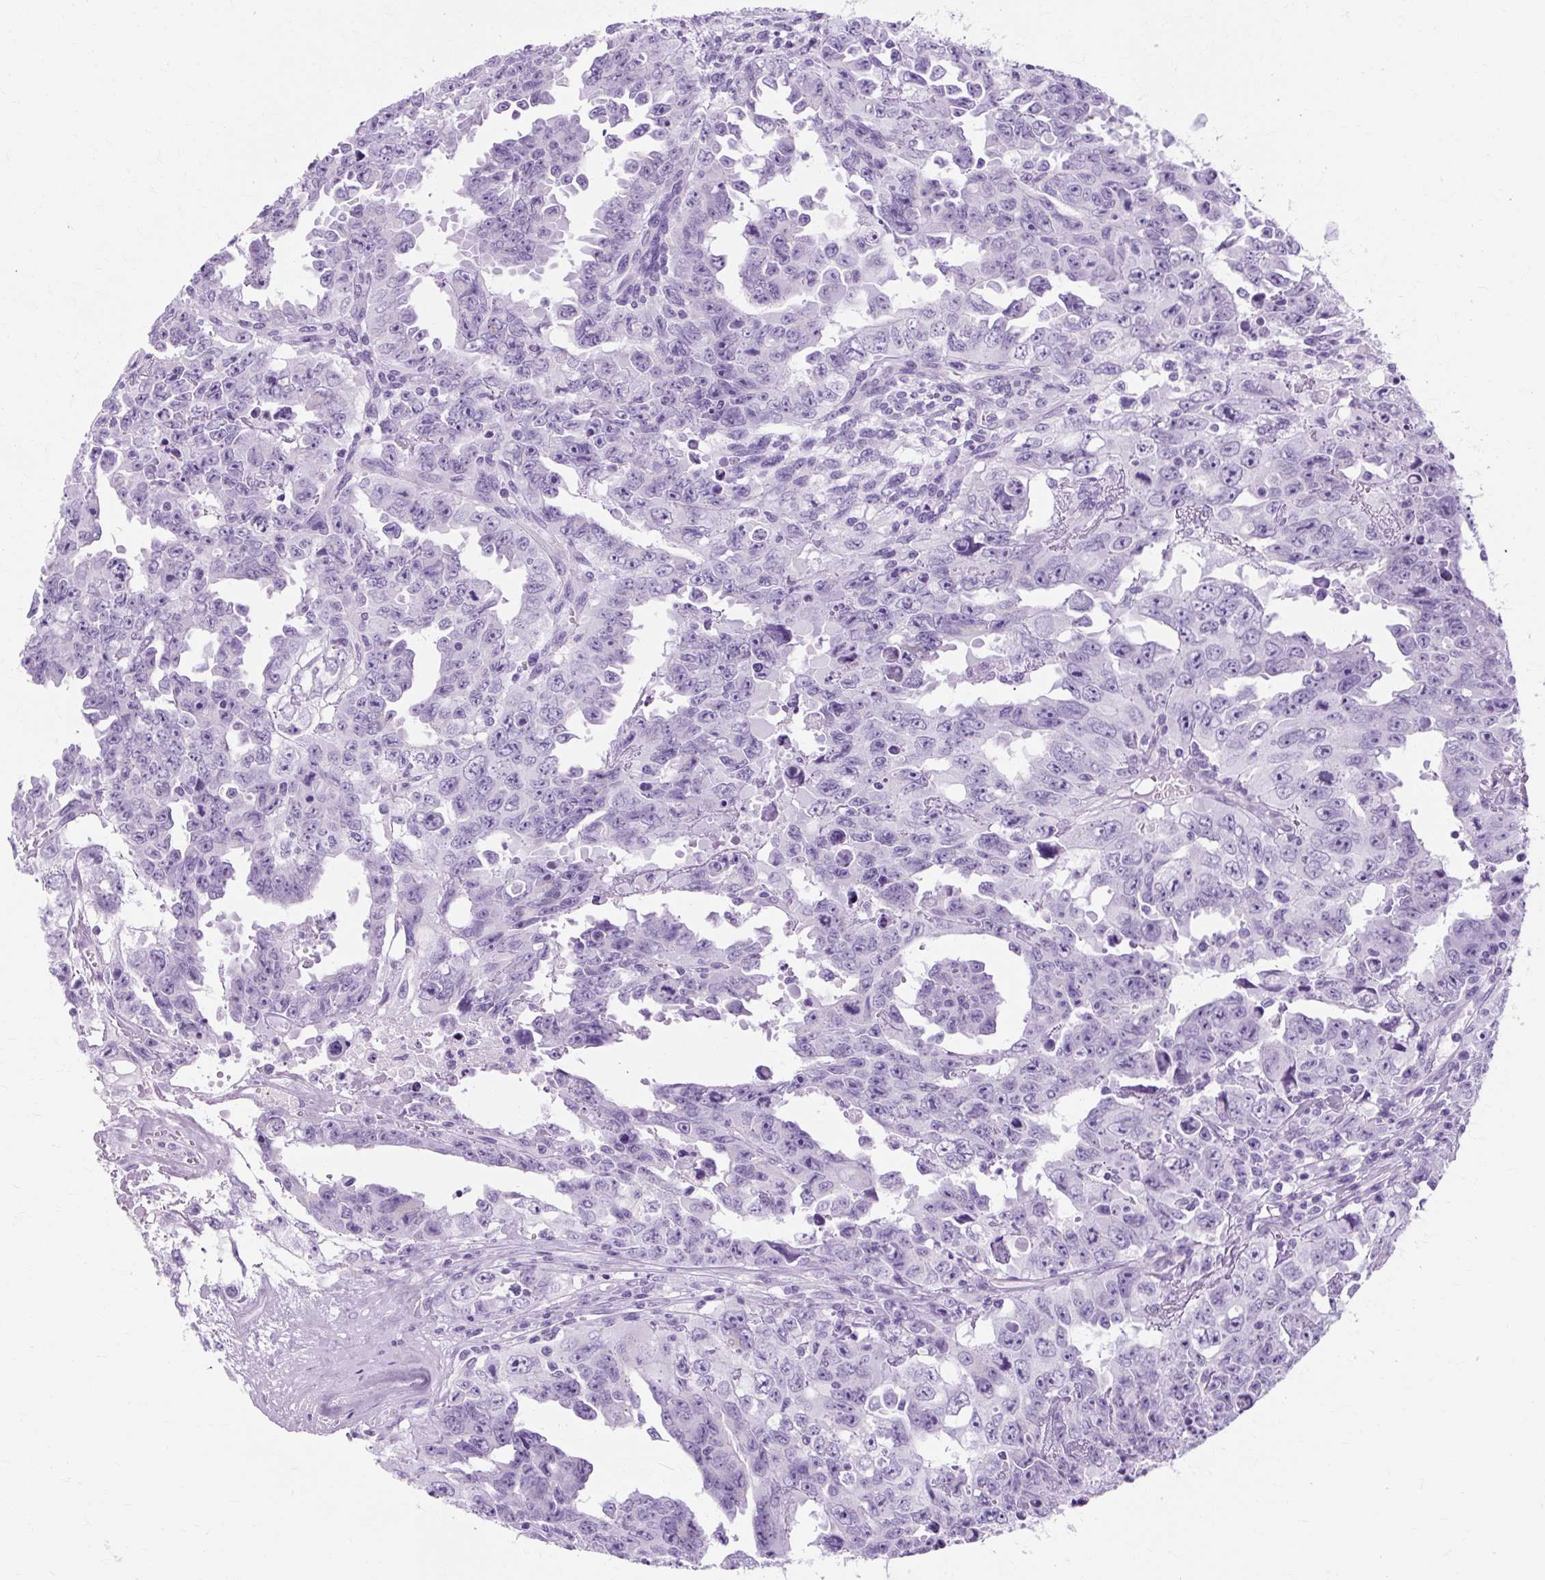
{"staining": {"intensity": "negative", "quantity": "none", "location": "none"}, "tissue": "testis cancer", "cell_type": "Tumor cells", "image_type": "cancer", "snomed": [{"axis": "morphology", "description": "Carcinoma, Embryonal, NOS"}, {"axis": "topography", "description": "Testis"}], "caption": "High power microscopy image of an IHC image of embryonal carcinoma (testis), revealing no significant expression in tumor cells. (DAB IHC visualized using brightfield microscopy, high magnification).", "gene": "TMEM89", "patient": {"sex": "male", "age": 24}}